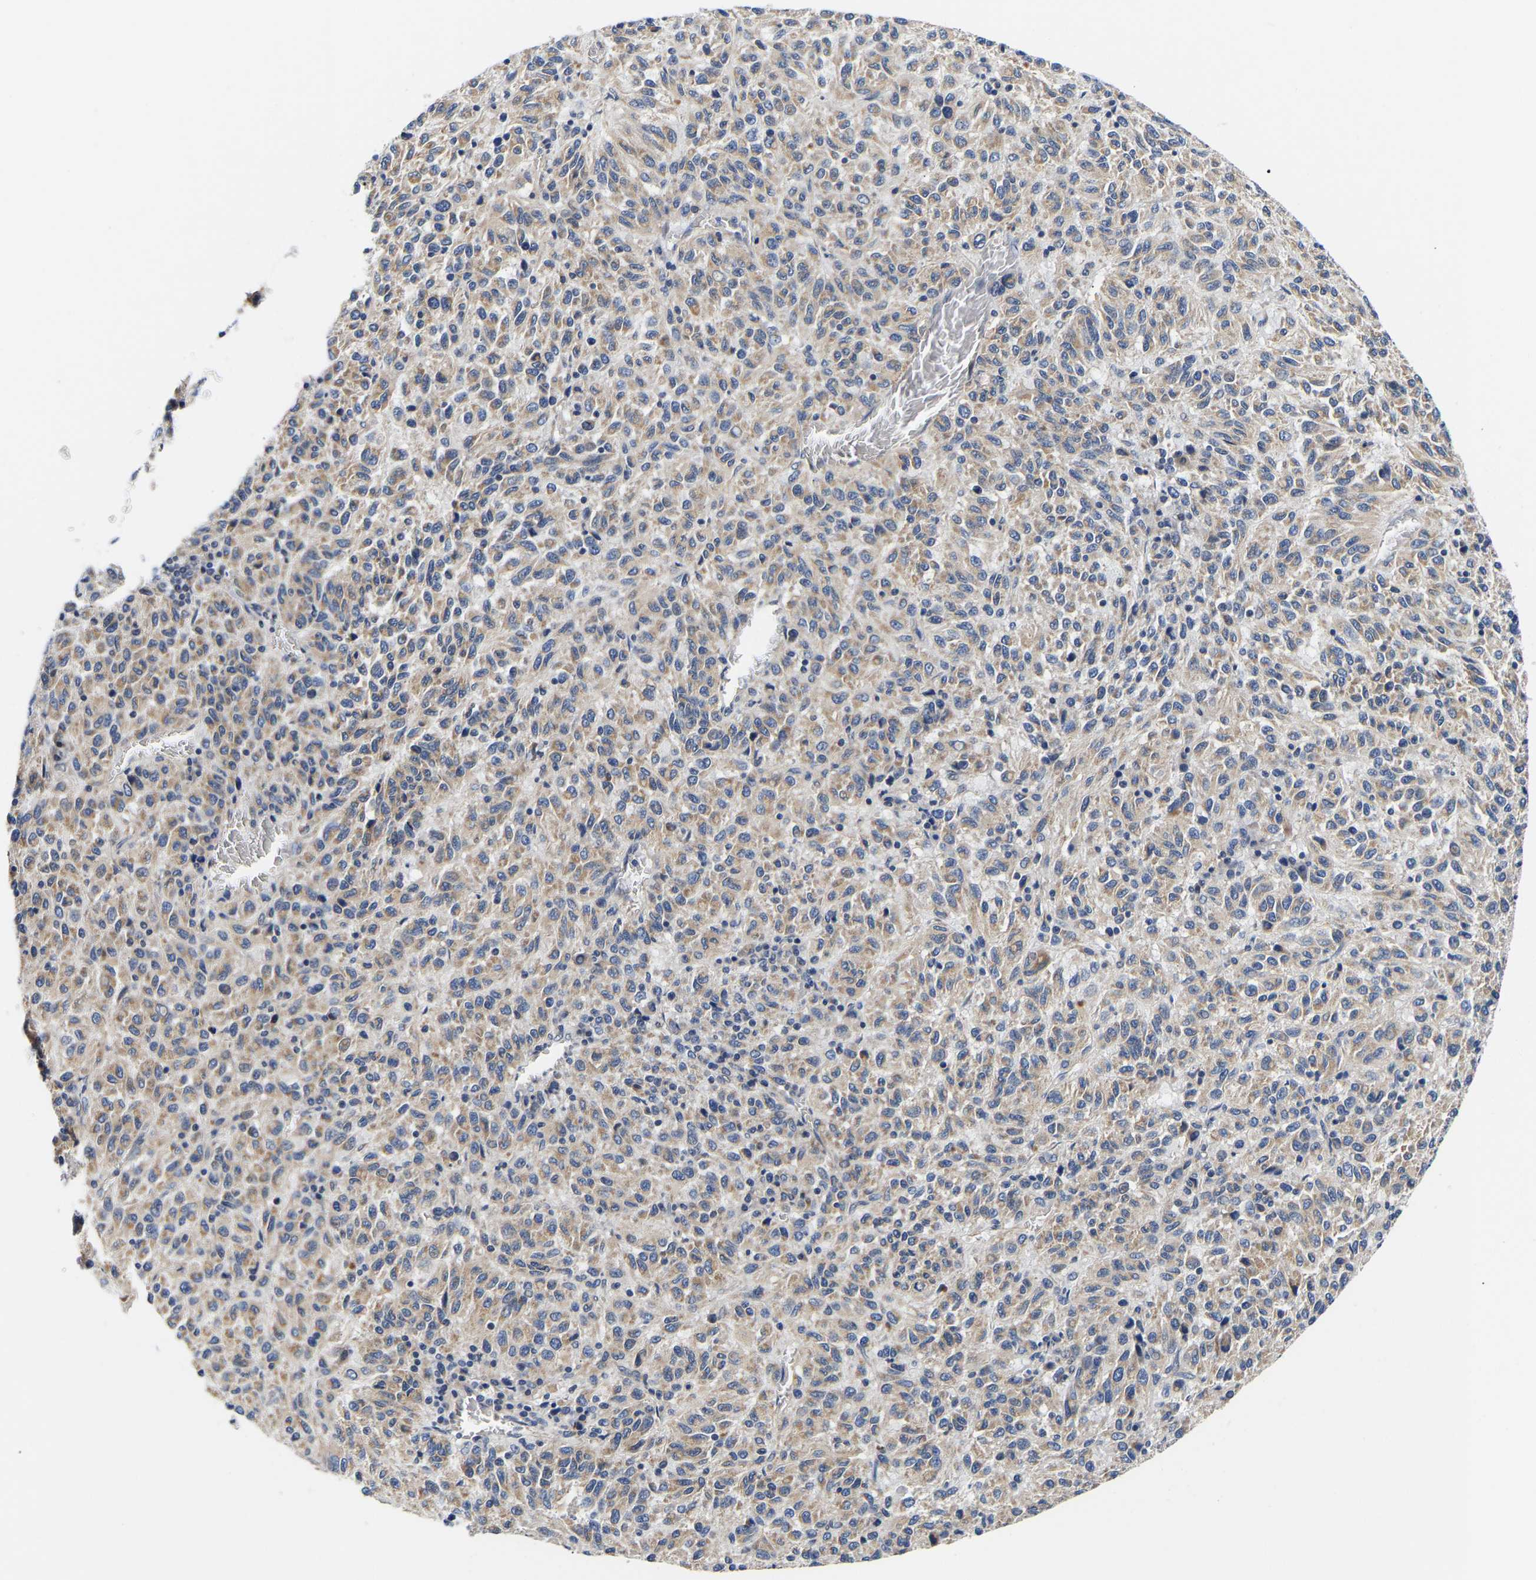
{"staining": {"intensity": "weak", "quantity": ">75%", "location": "cytoplasmic/membranous"}, "tissue": "melanoma", "cell_type": "Tumor cells", "image_type": "cancer", "snomed": [{"axis": "morphology", "description": "Malignant melanoma, Metastatic site"}, {"axis": "topography", "description": "Lung"}], "caption": "An image showing weak cytoplasmic/membranous positivity in approximately >75% of tumor cells in melanoma, as visualized by brown immunohistochemical staining.", "gene": "RINT1", "patient": {"sex": "male", "age": 64}}